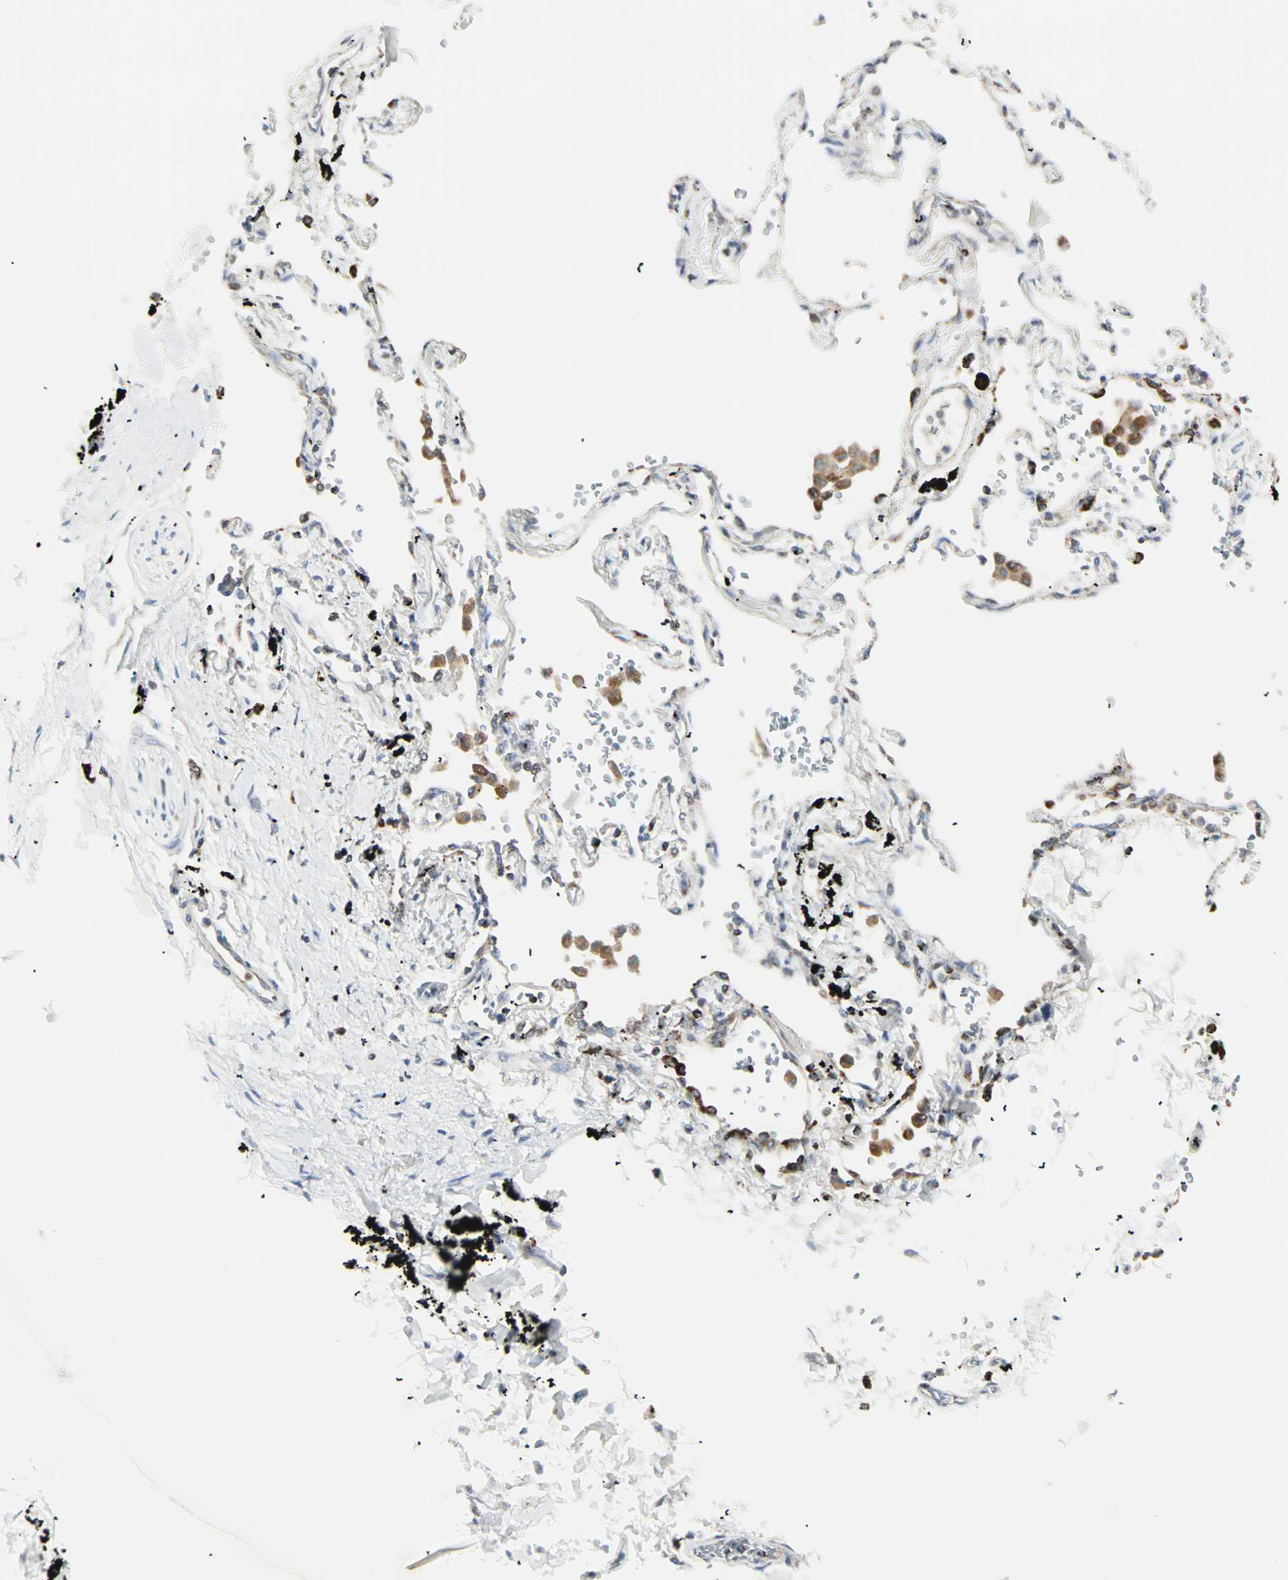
{"staining": {"intensity": "moderate", "quantity": ">75%", "location": "cytoplasmic/membranous"}, "tissue": "adipose tissue", "cell_type": "Adipocytes", "image_type": "normal", "snomed": [{"axis": "morphology", "description": "Normal tissue, NOS"}, {"axis": "topography", "description": "Cartilage tissue"}, {"axis": "topography", "description": "Bronchus"}], "caption": "Immunohistochemical staining of unremarkable adipose tissue demonstrates moderate cytoplasmic/membranous protein expression in about >75% of adipocytes.", "gene": "IDH2", "patient": {"sex": "female", "age": 73}}